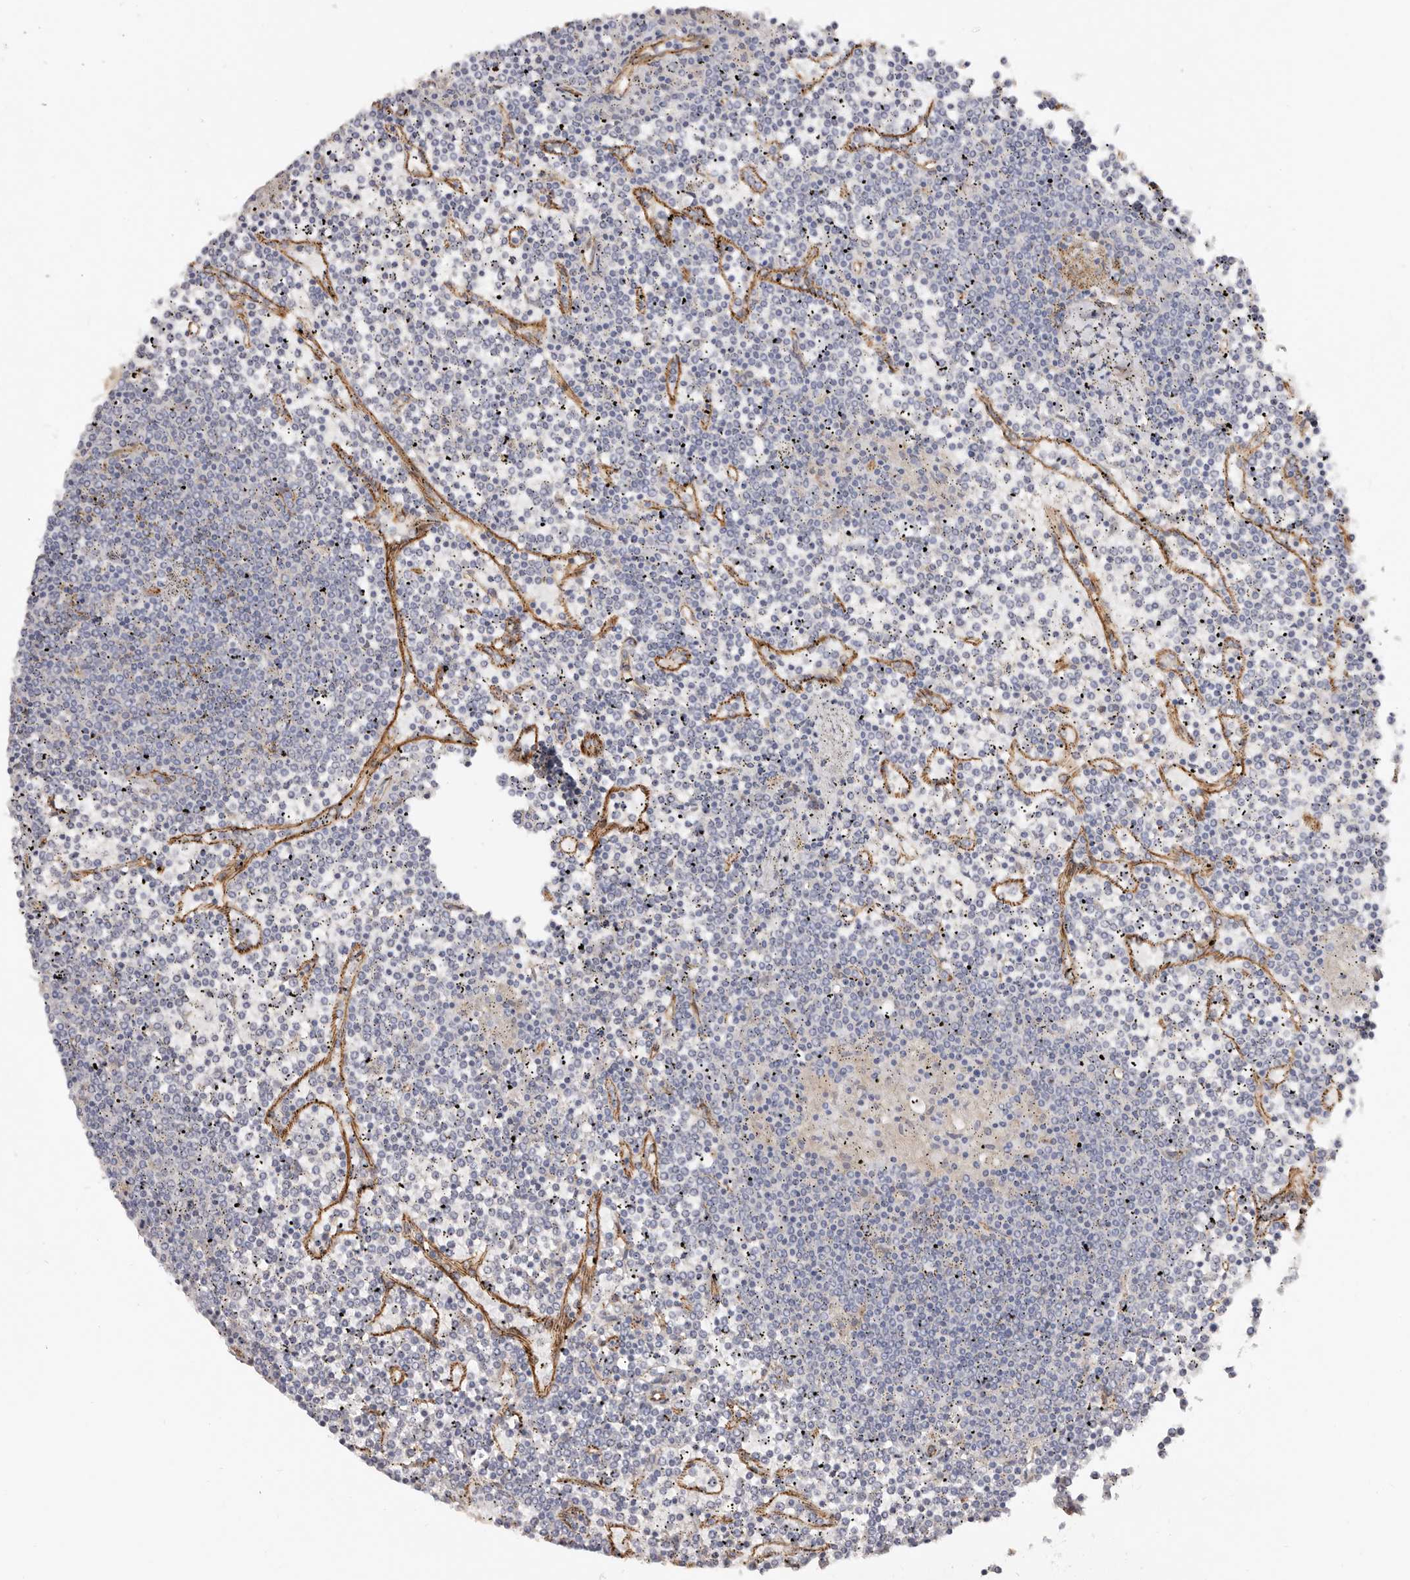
{"staining": {"intensity": "negative", "quantity": "none", "location": "none"}, "tissue": "lymphoma", "cell_type": "Tumor cells", "image_type": "cancer", "snomed": [{"axis": "morphology", "description": "Malignant lymphoma, non-Hodgkin's type, Low grade"}, {"axis": "topography", "description": "Spleen"}], "caption": "Tumor cells show no significant staining in malignant lymphoma, non-Hodgkin's type (low-grade).", "gene": "CTNNB1", "patient": {"sex": "female", "age": 19}}